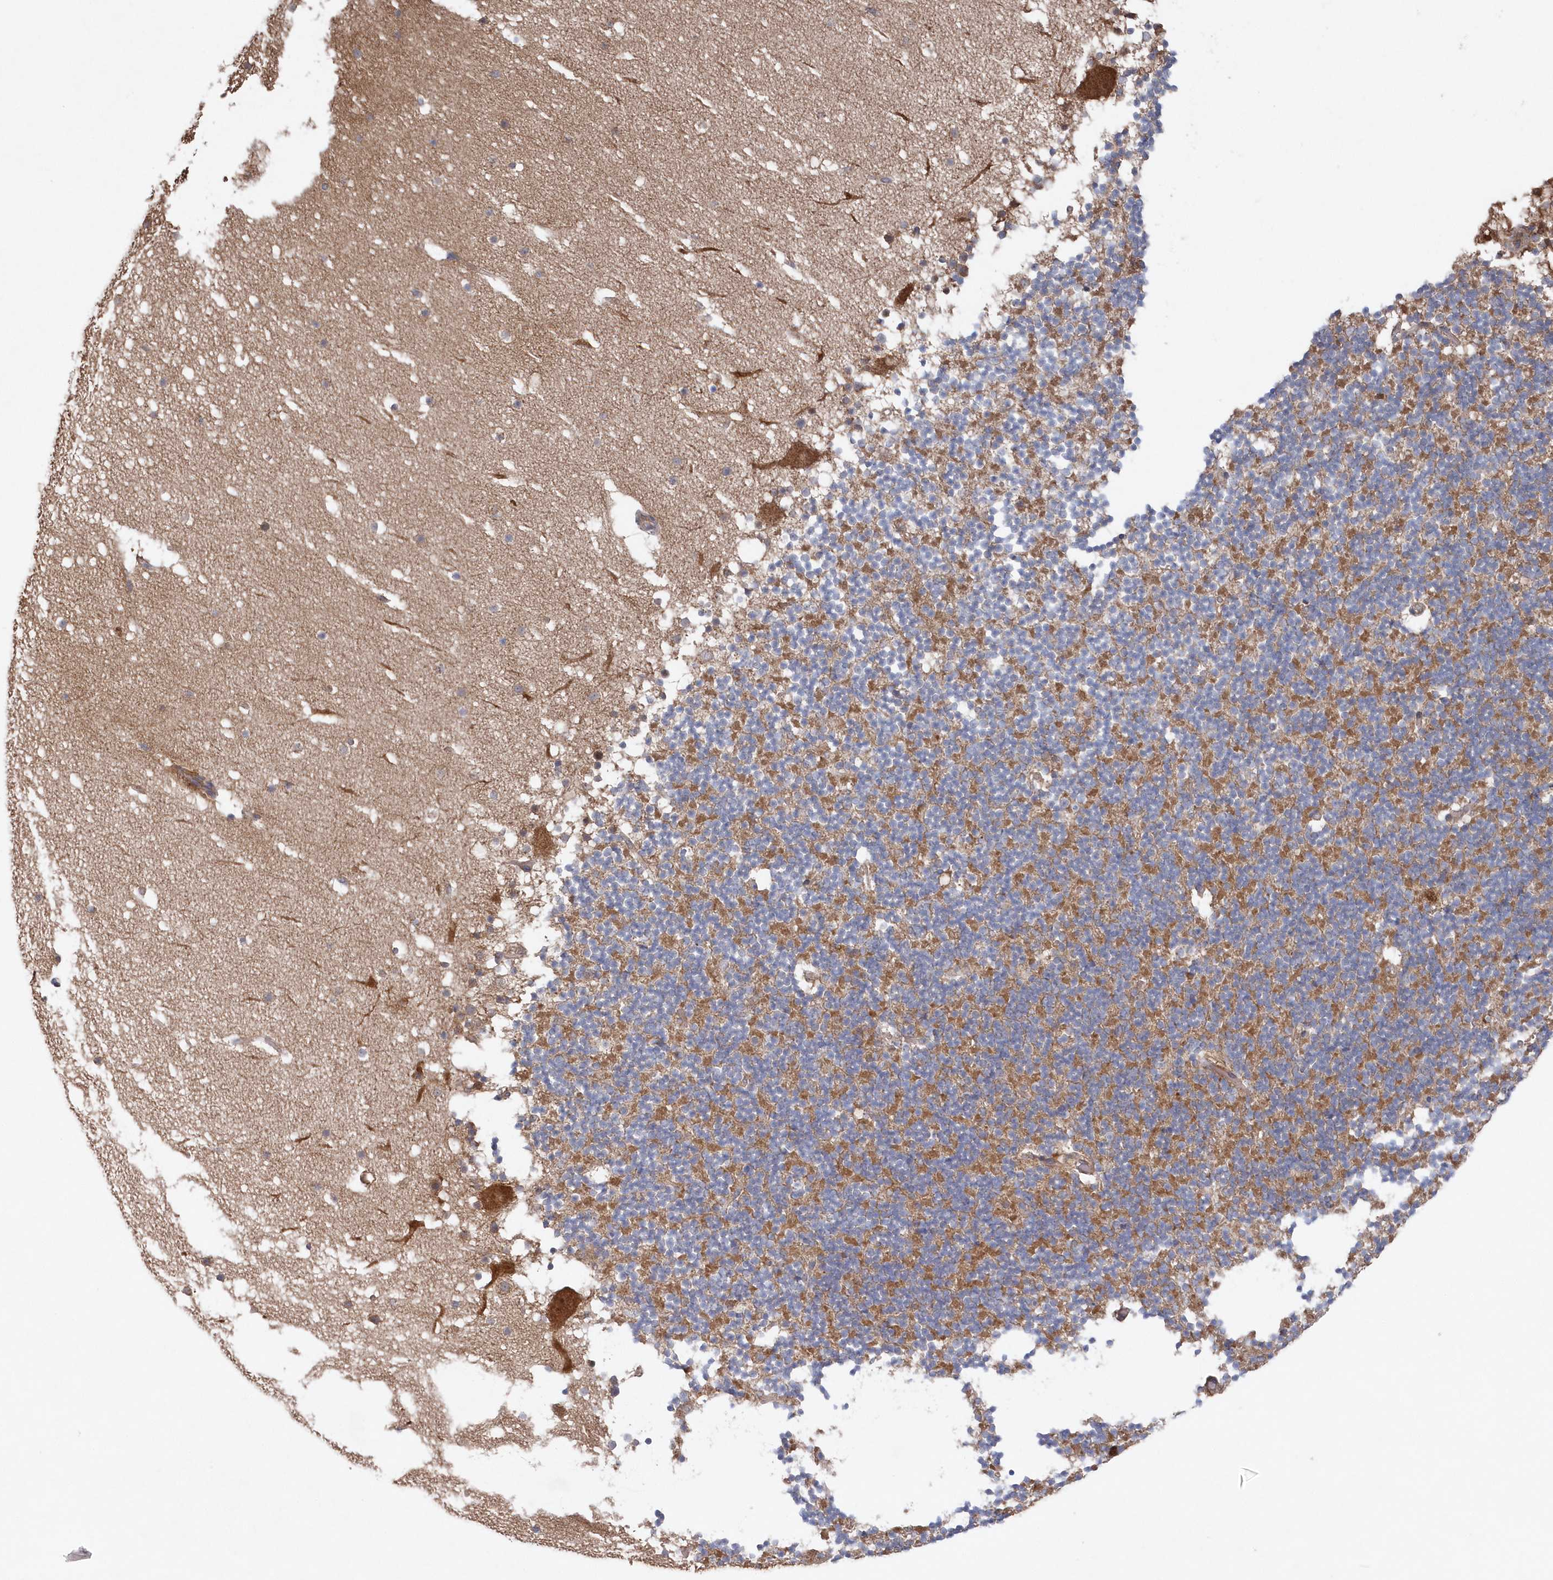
{"staining": {"intensity": "moderate", "quantity": "25%-75%", "location": "cytoplasmic/membranous"}, "tissue": "cerebellum", "cell_type": "Cells in granular layer", "image_type": "normal", "snomed": [{"axis": "morphology", "description": "Normal tissue, NOS"}, {"axis": "topography", "description": "Cerebellum"}], "caption": "The photomicrograph shows a brown stain indicating the presence of a protein in the cytoplasmic/membranous of cells in granular layer in cerebellum. The protein is stained brown, and the nuclei are stained in blue (DAB IHC with brightfield microscopy, high magnification).", "gene": "ASNSD1", "patient": {"sex": "male", "age": 57}}